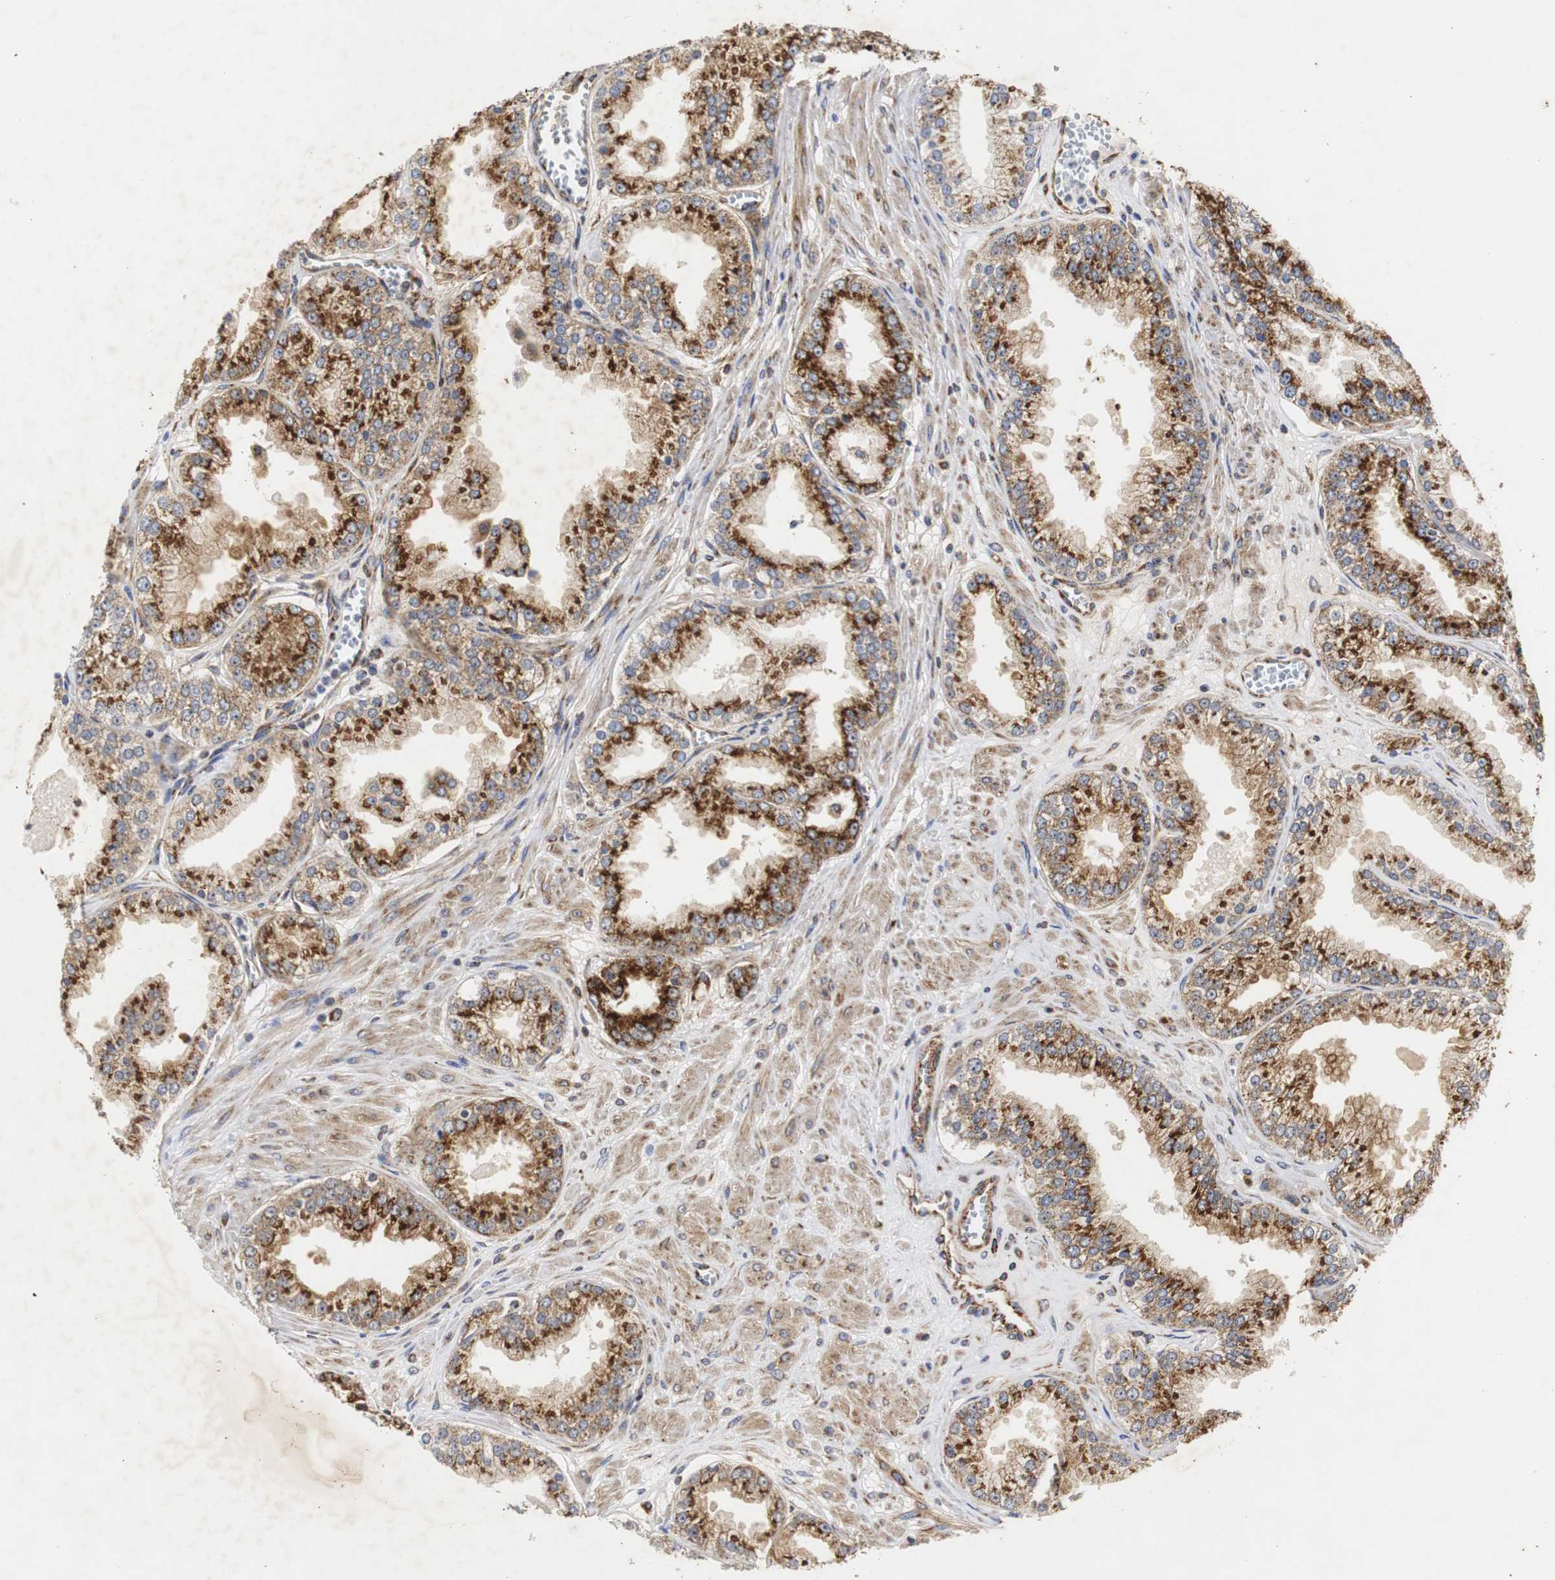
{"staining": {"intensity": "strong", "quantity": ">75%", "location": "cytoplasmic/membranous"}, "tissue": "prostate cancer", "cell_type": "Tumor cells", "image_type": "cancer", "snomed": [{"axis": "morphology", "description": "Adenocarcinoma, High grade"}, {"axis": "topography", "description": "Prostate"}], "caption": "The histopathology image shows staining of prostate high-grade adenocarcinoma, revealing strong cytoplasmic/membranous protein expression (brown color) within tumor cells. The staining was performed using DAB, with brown indicating positive protein expression. Nuclei are stained blue with hematoxylin.", "gene": "HSD17B10", "patient": {"sex": "male", "age": 61}}